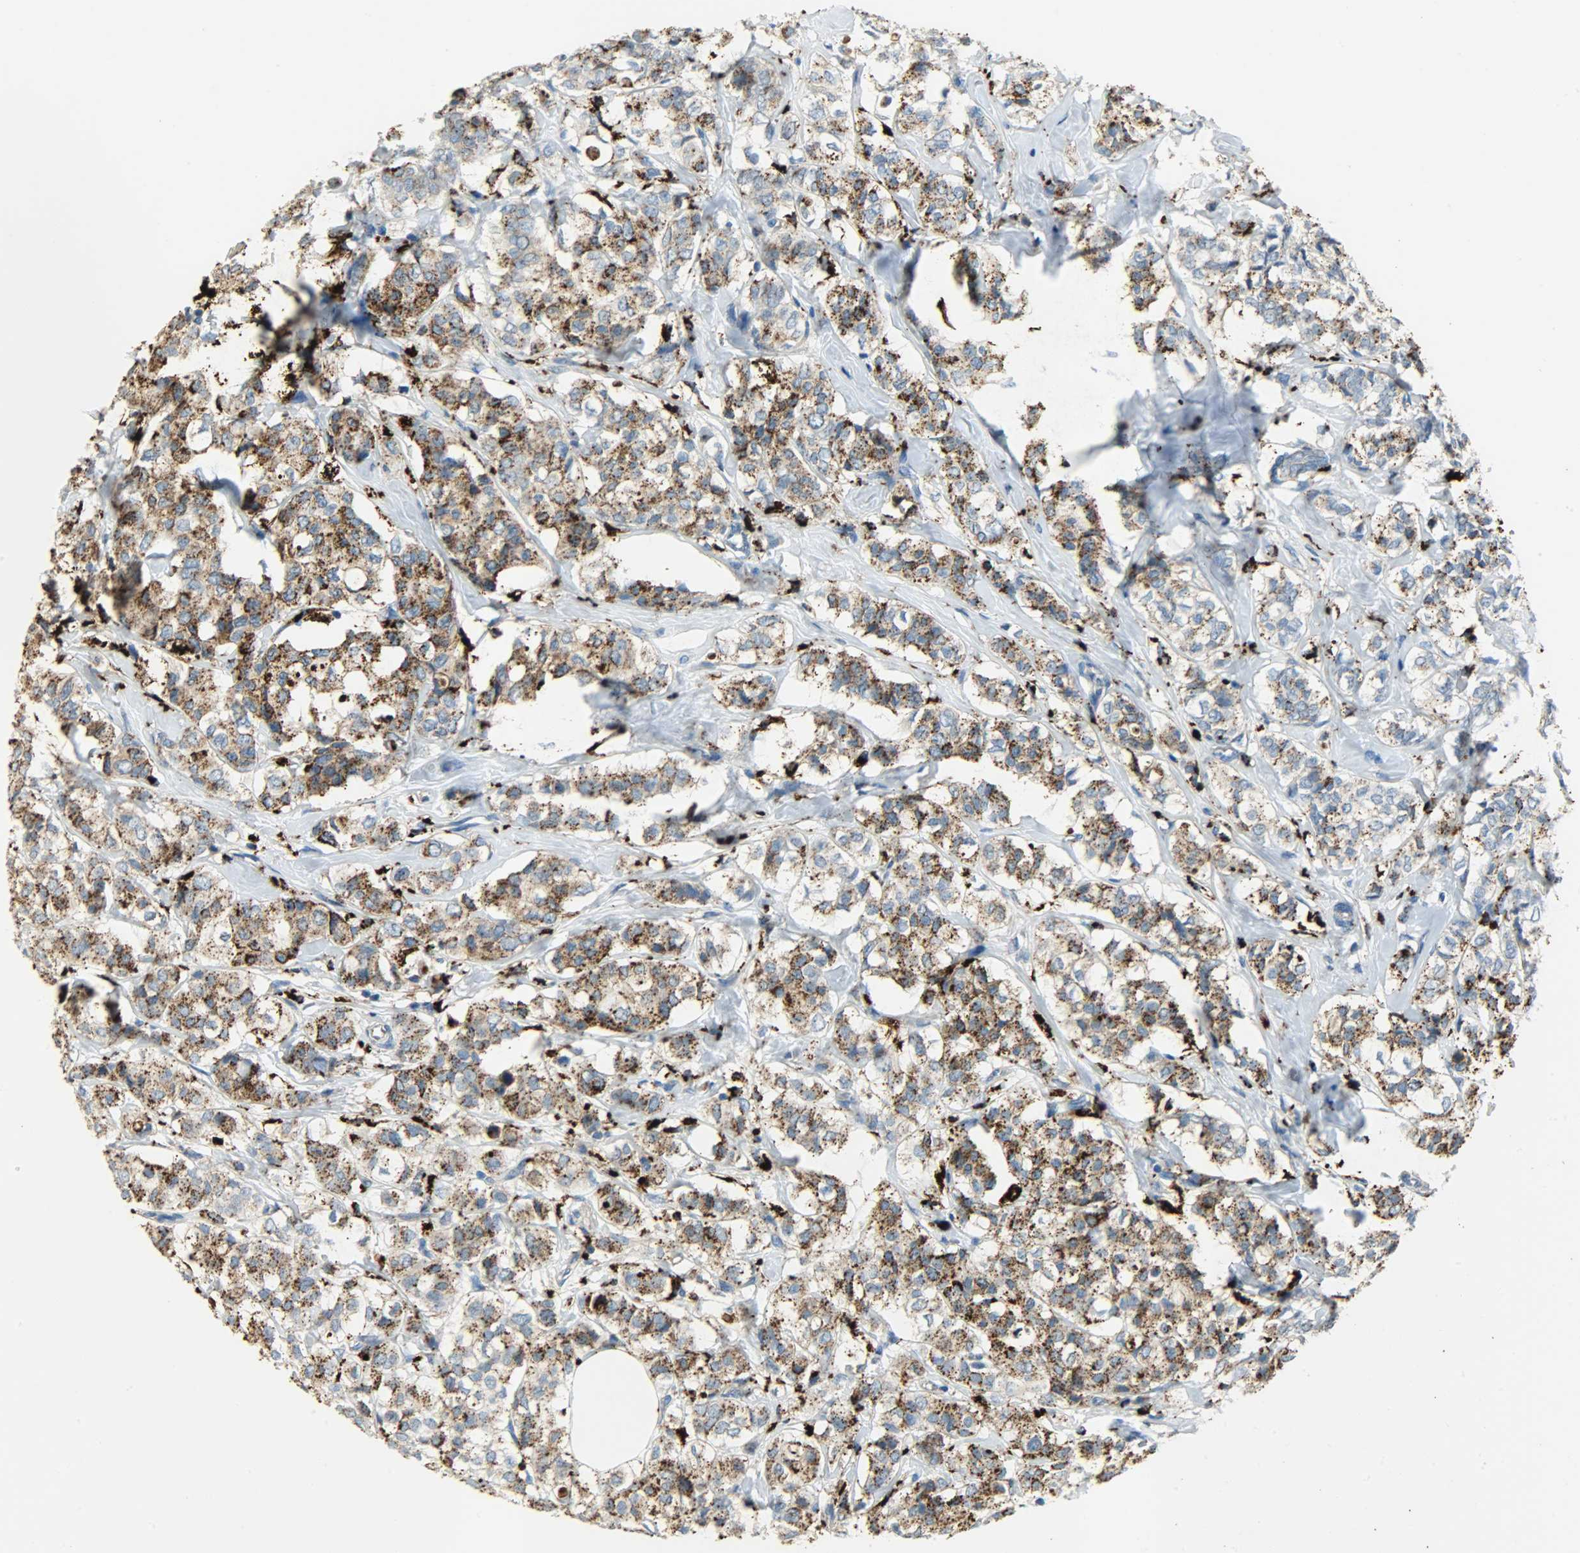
{"staining": {"intensity": "strong", "quantity": ">75%", "location": "cytoplasmic/membranous"}, "tissue": "breast cancer", "cell_type": "Tumor cells", "image_type": "cancer", "snomed": [{"axis": "morphology", "description": "Lobular carcinoma"}, {"axis": "topography", "description": "Breast"}], "caption": "Breast lobular carcinoma stained with a brown dye reveals strong cytoplasmic/membranous positive positivity in approximately >75% of tumor cells.", "gene": "ASAH1", "patient": {"sex": "female", "age": 60}}